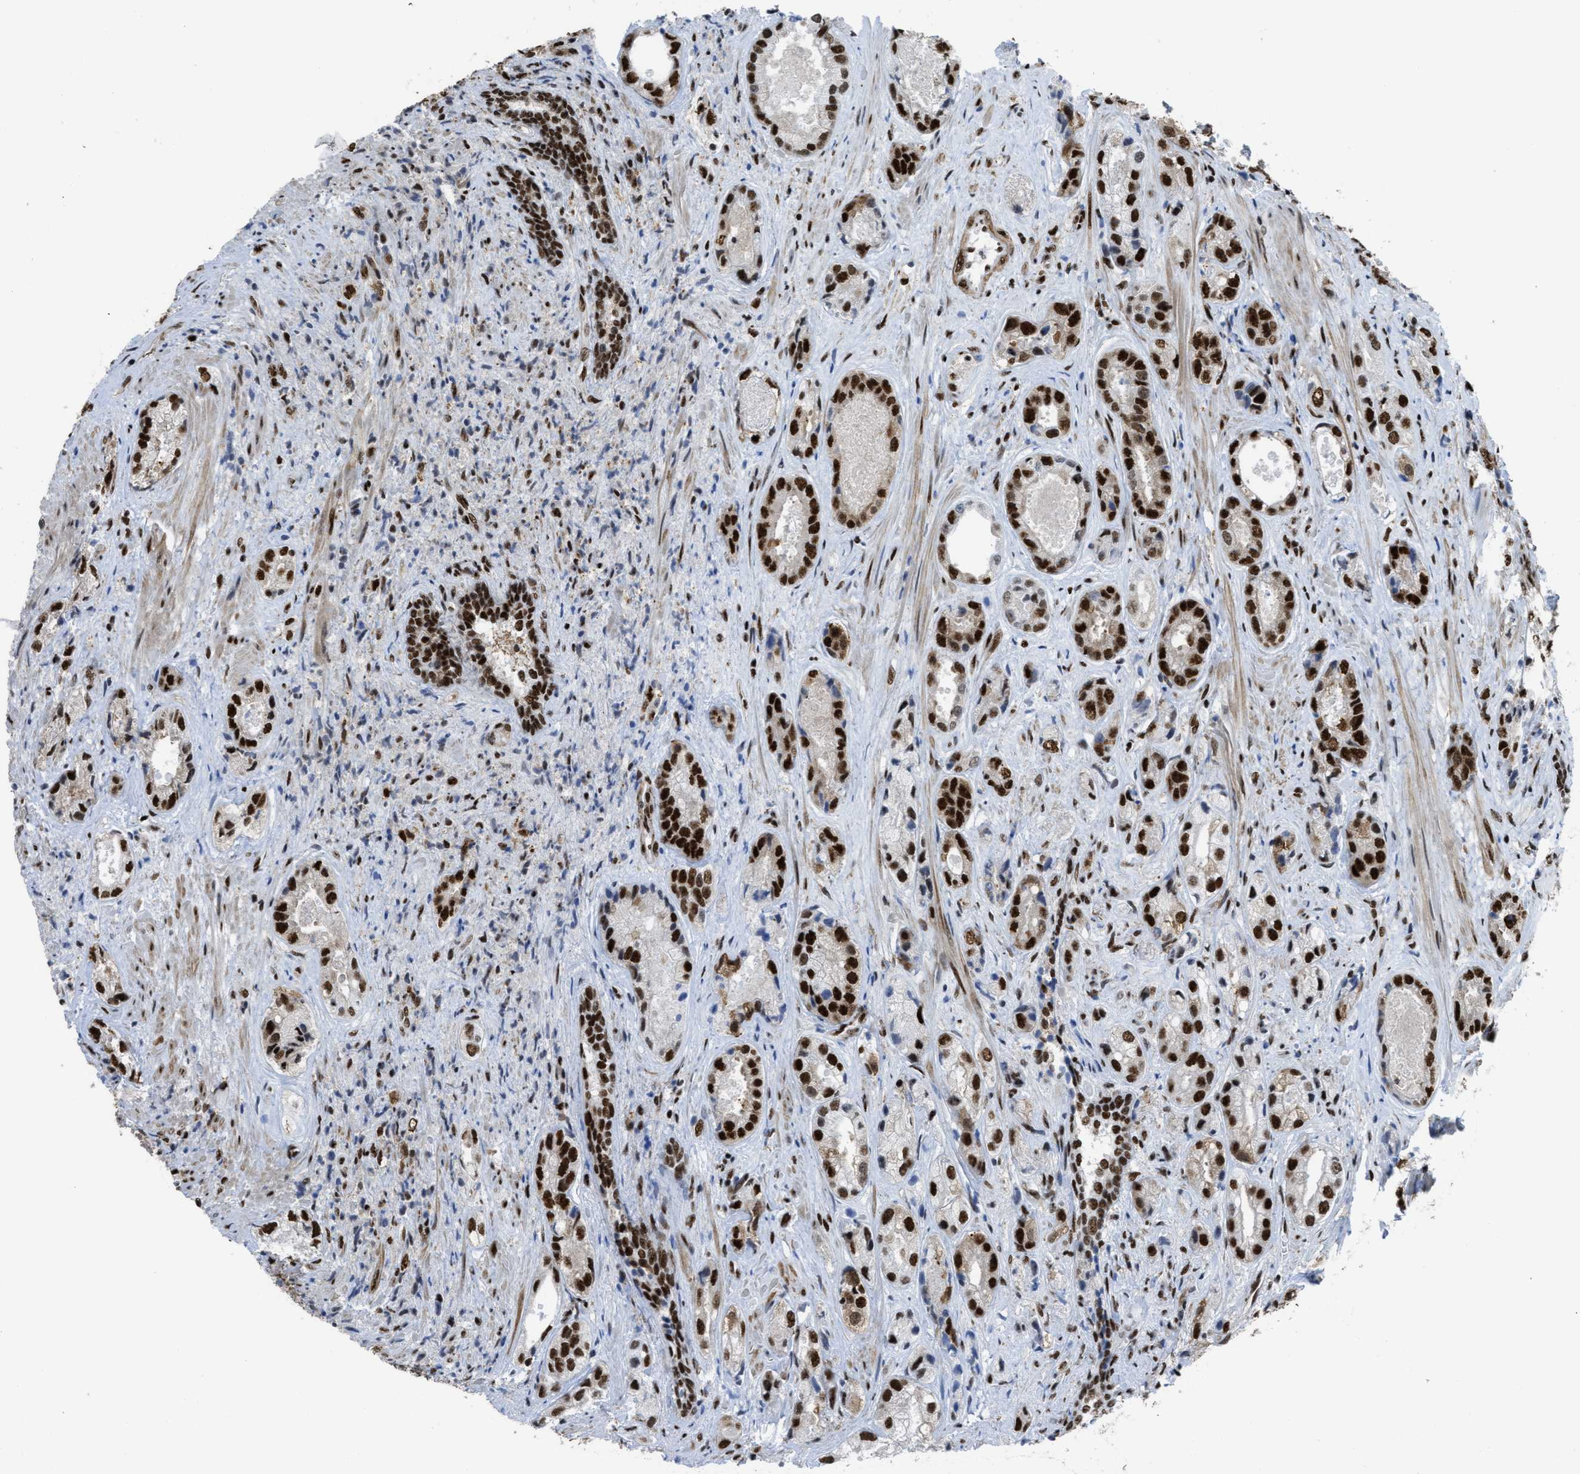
{"staining": {"intensity": "strong", "quantity": ">75%", "location": "nuclear"}, "tissue": "prostate cancer", "cell_type": "Tumor cells", "image_type": "cancer", "snomed": [{"axis": "morphology", "description": "Adenocarcinoma, High grade"}, {"axis": "topography", "description": "Prostate"}], "caption": "Tumor cells show high levels of strong nuclear staining in about >75% of cells in human prostate high-grade adenocarcinoma.", "gene": "ZNF207", "patient": {"sex": "male", "age": 61}}